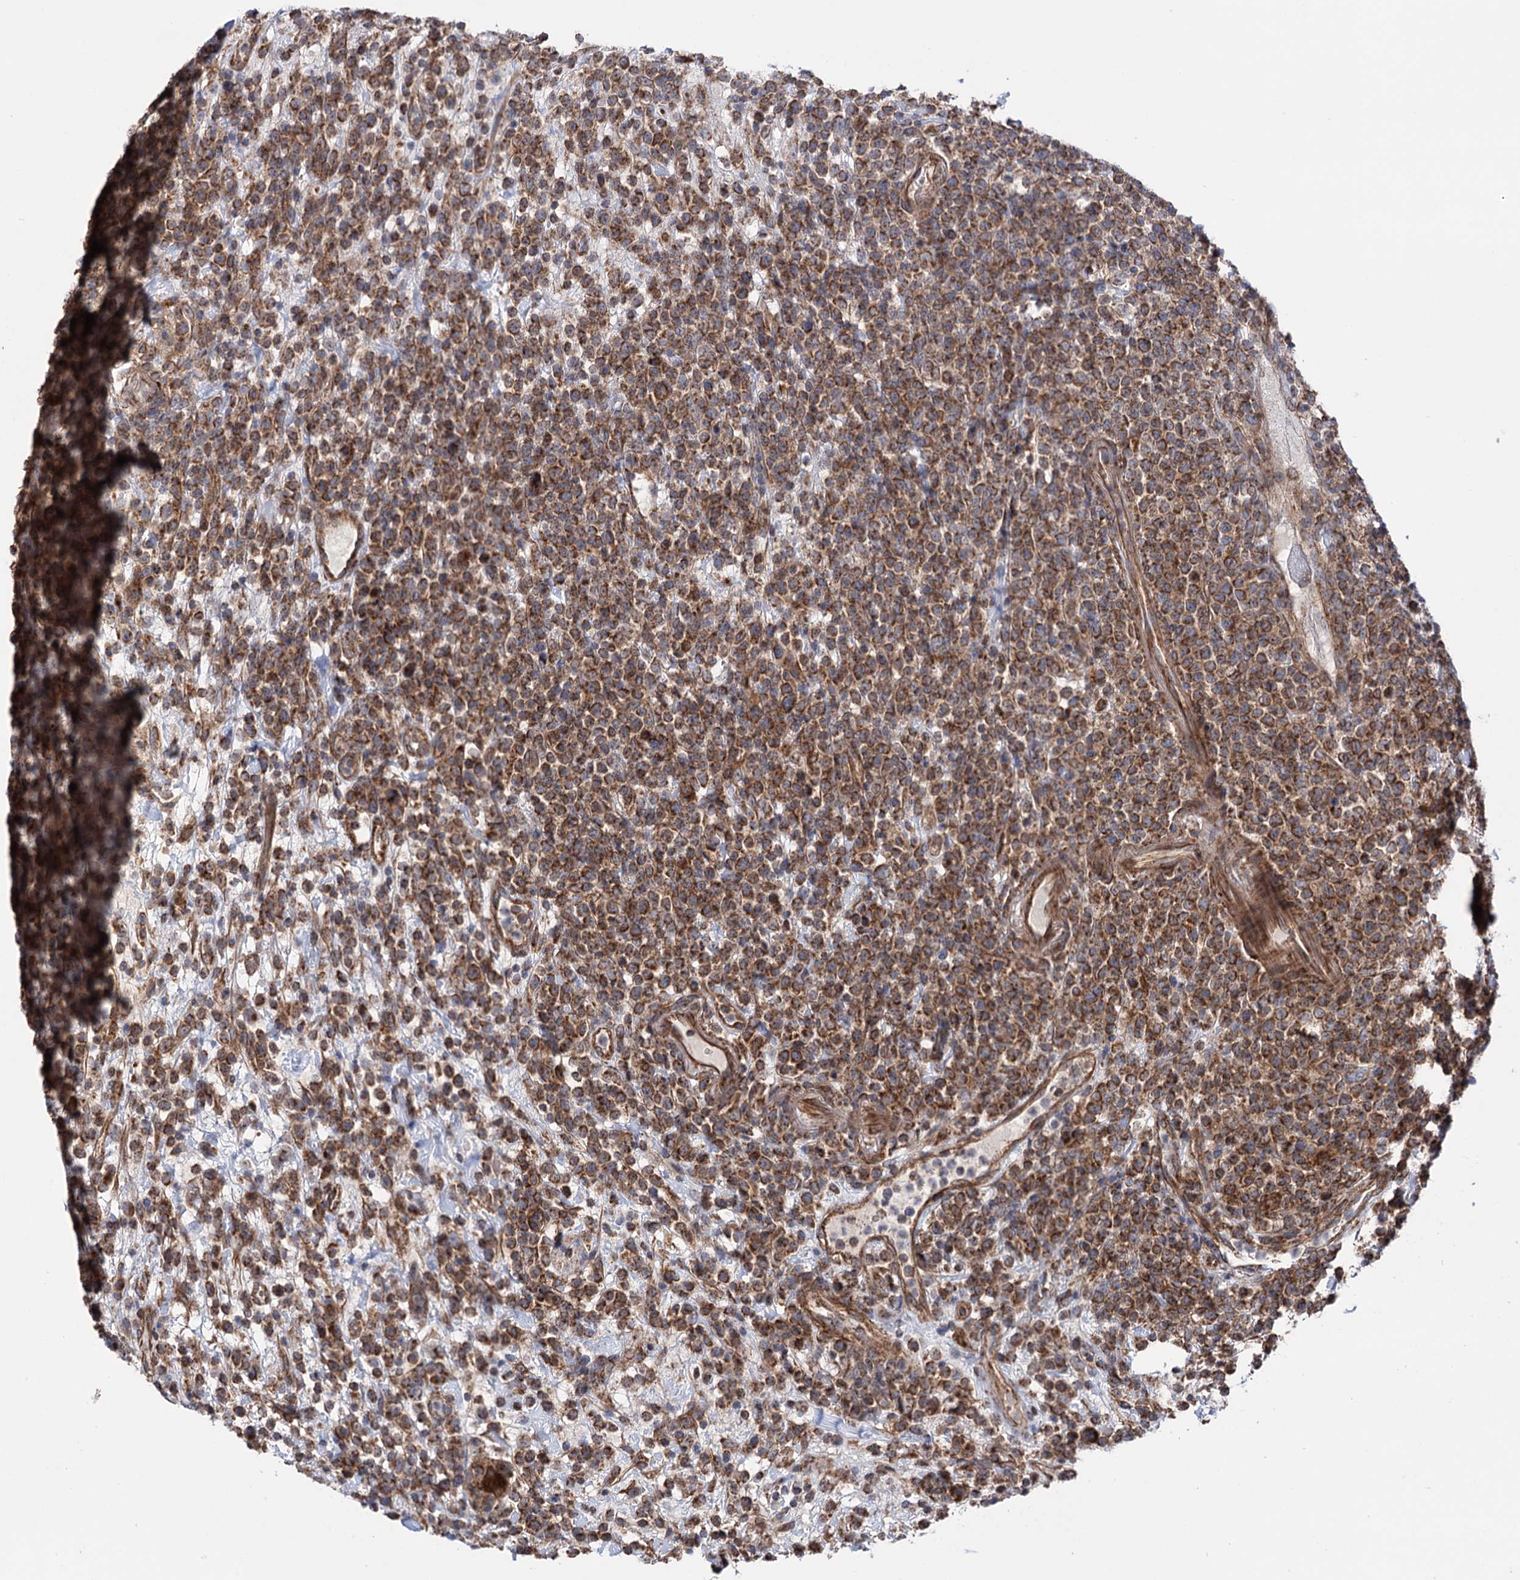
{"staining": {"intensity": "moderate", "quantity": ">75%", "location": "cytoplasmic/membranous"}, "tissue": "lymphoma", "cell_type": "Tumor cells", "image_type": "cancer", "snomed": [{"axis": "morphology", "description": "Malignant lymphoma, non-Hodgkin's type, High grade"}, {"axis": "topography", "description": "Colon"}], "caption": "High-grade malignant lymphoma, non-Hodgkin's type stained with immunohistochemistry (IHC) exhibits moderate cytoplasmic/membranous expression in about >75% of tumor cells. Nuclei are stained in blue.", "gene": "SUCLA2", "patient": {"sex": "female", "age": 53}}